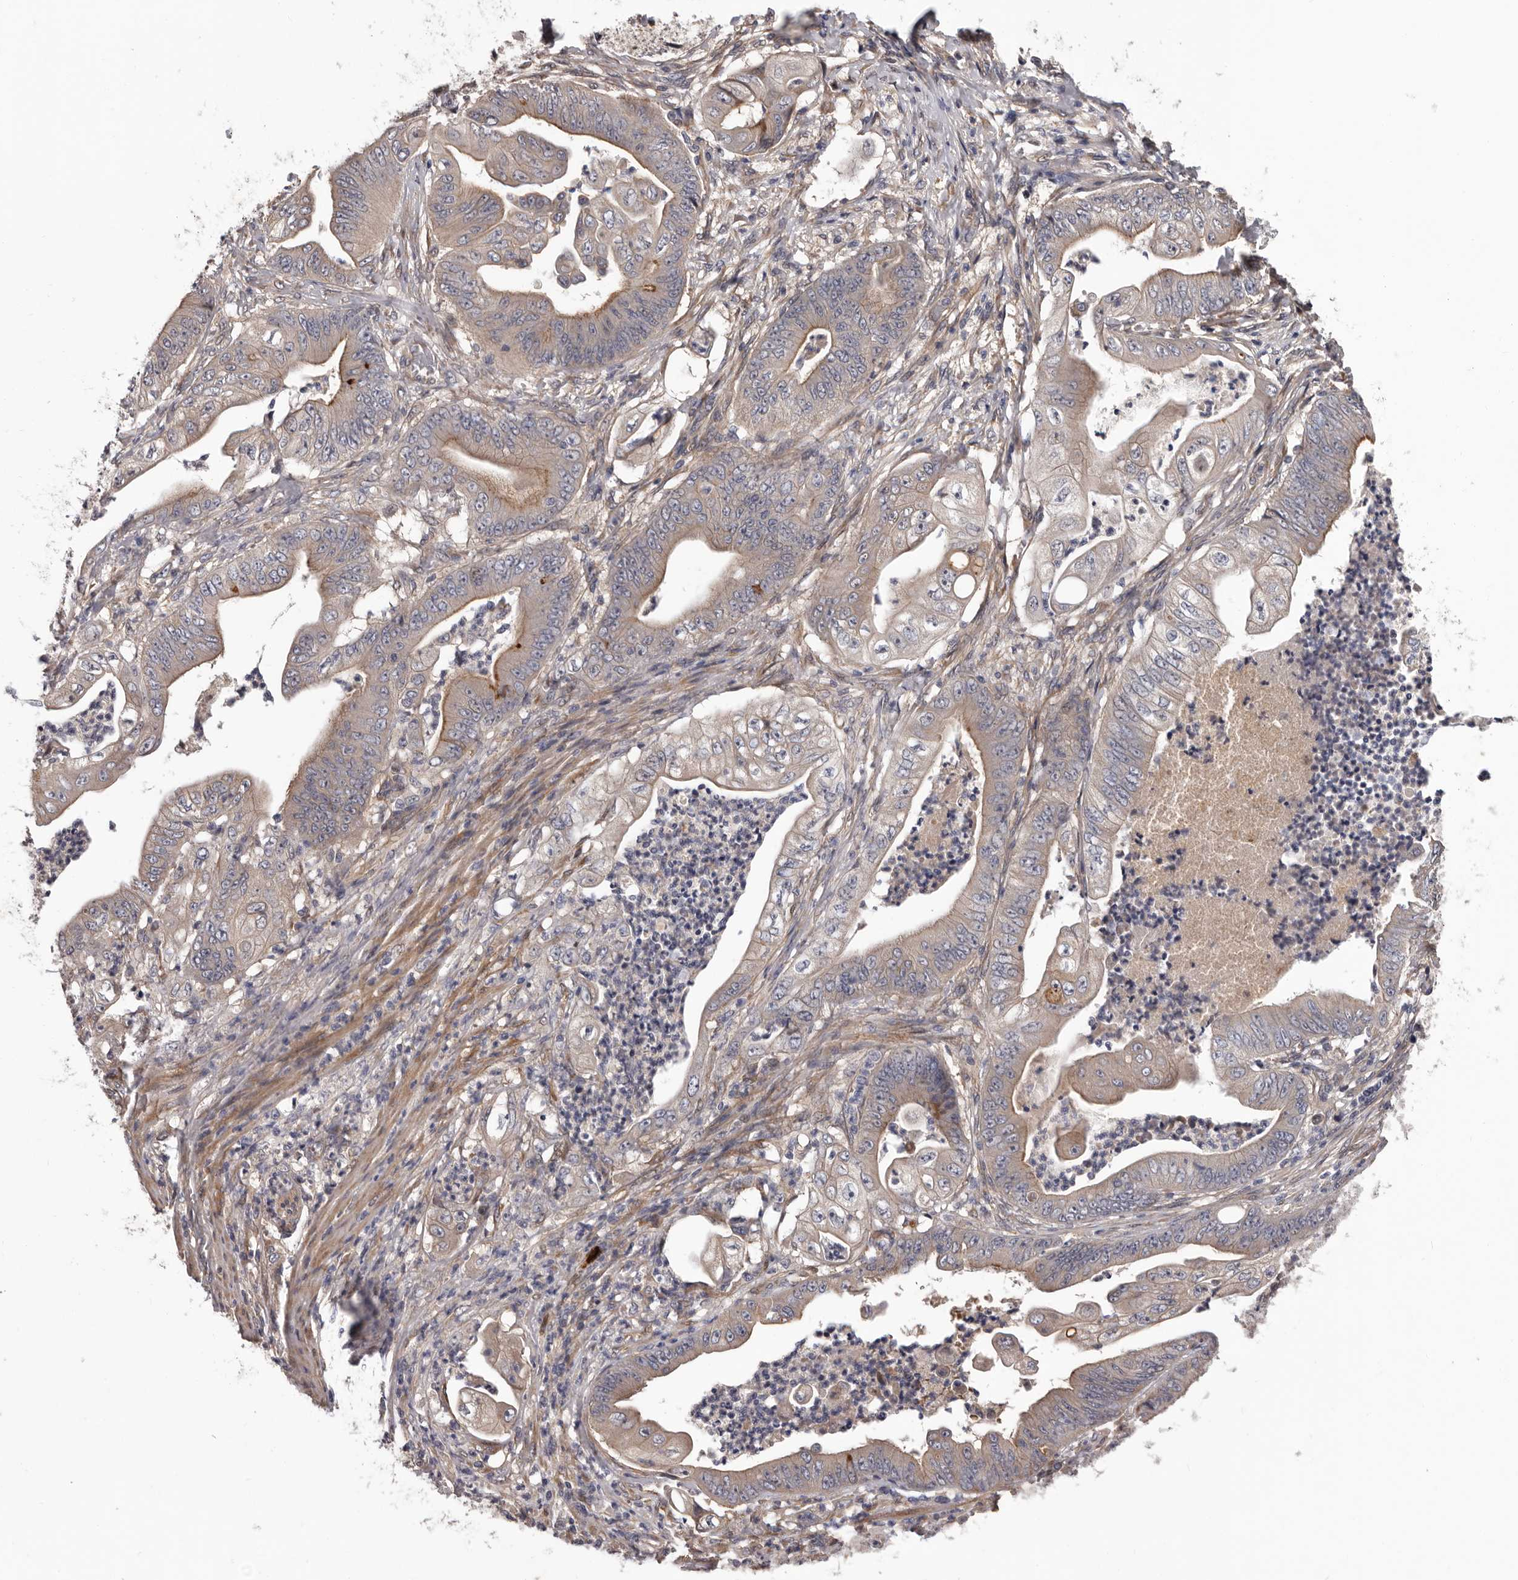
{"staining": {"intensity": "weak", "quantity": "25%-75%", "location": "cytoplasmic/membranous"}, "tissue": "stomach cancer", "cell_type": "Tumor cells", "image_type": "cancer", "snomed": [{"axis": "morphology", "description": "Adenocarcinoma, NOS"}, {"axis": "topography", "description": "Stomach"}], "caption": "Human stomach cancer (adenocarcinoma) stained with a brown dye exhibits weak cytoplasmic/membranous positive positivity in approximately 25%-75% of tumor cells.", "gene": "PRKD1", "patient": {"sex": "male", "age": 62}}